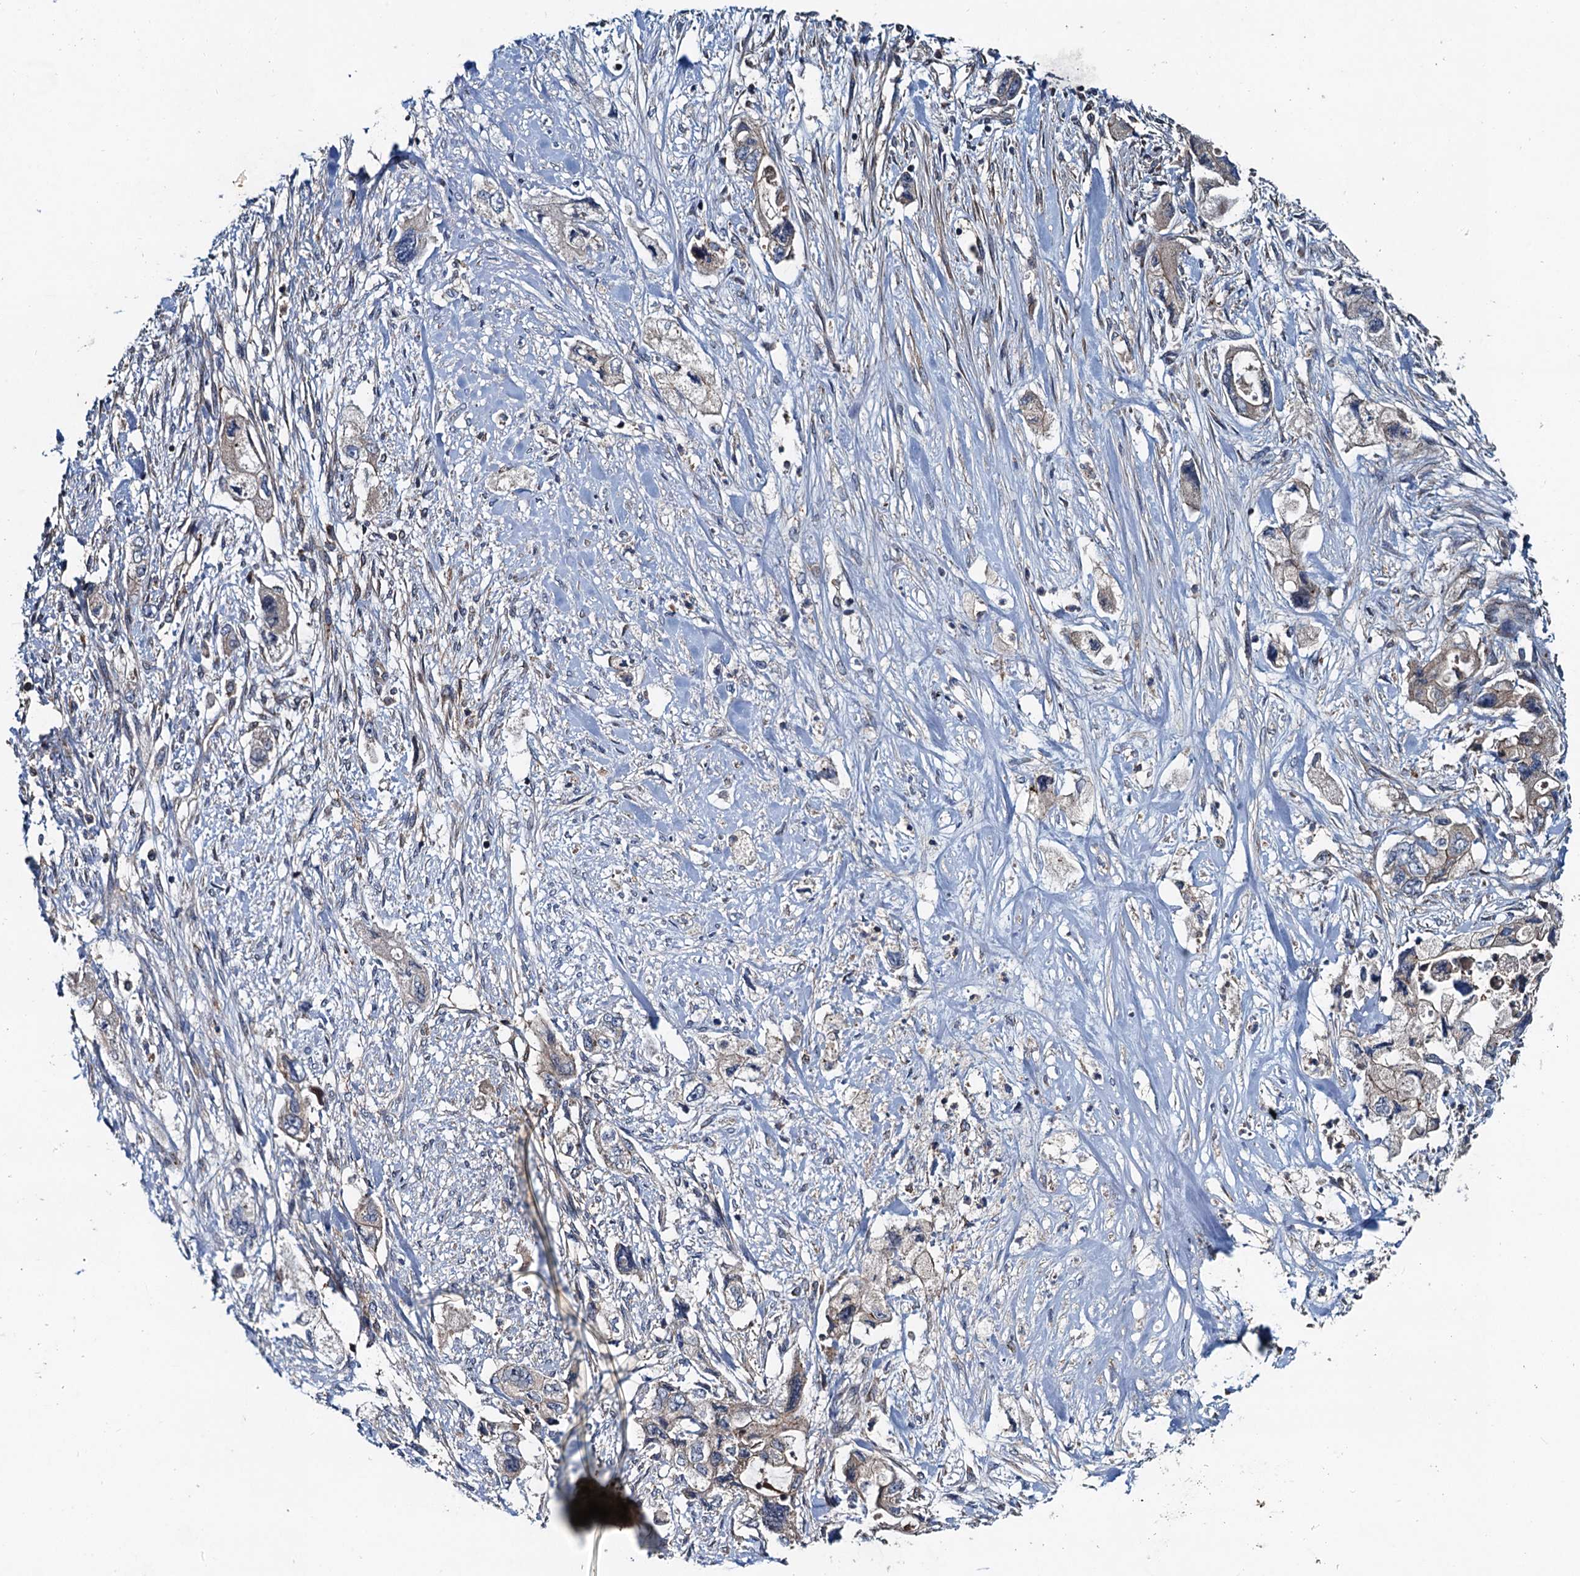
{"staining": {"intensity": "weak", "quantity": "<25%", "location": "cytoplasmic/membranous"}, "tissue": "pancreatic cancer", "cell_type": "Tumor cells", "image_type": "cancer", "snomed": [{"axis": "morphology", "description": "Adenocarcinoma, NOS"}, {"axis": "topography", "description": "Pancreas"}], "caption": "Protein analysis of pancreatic cancer (adenocarcinoma) exhibits no significant positivity in tumor cells.", "gene": "EFL1", "patient": {"sex": "female", "age": 73}}